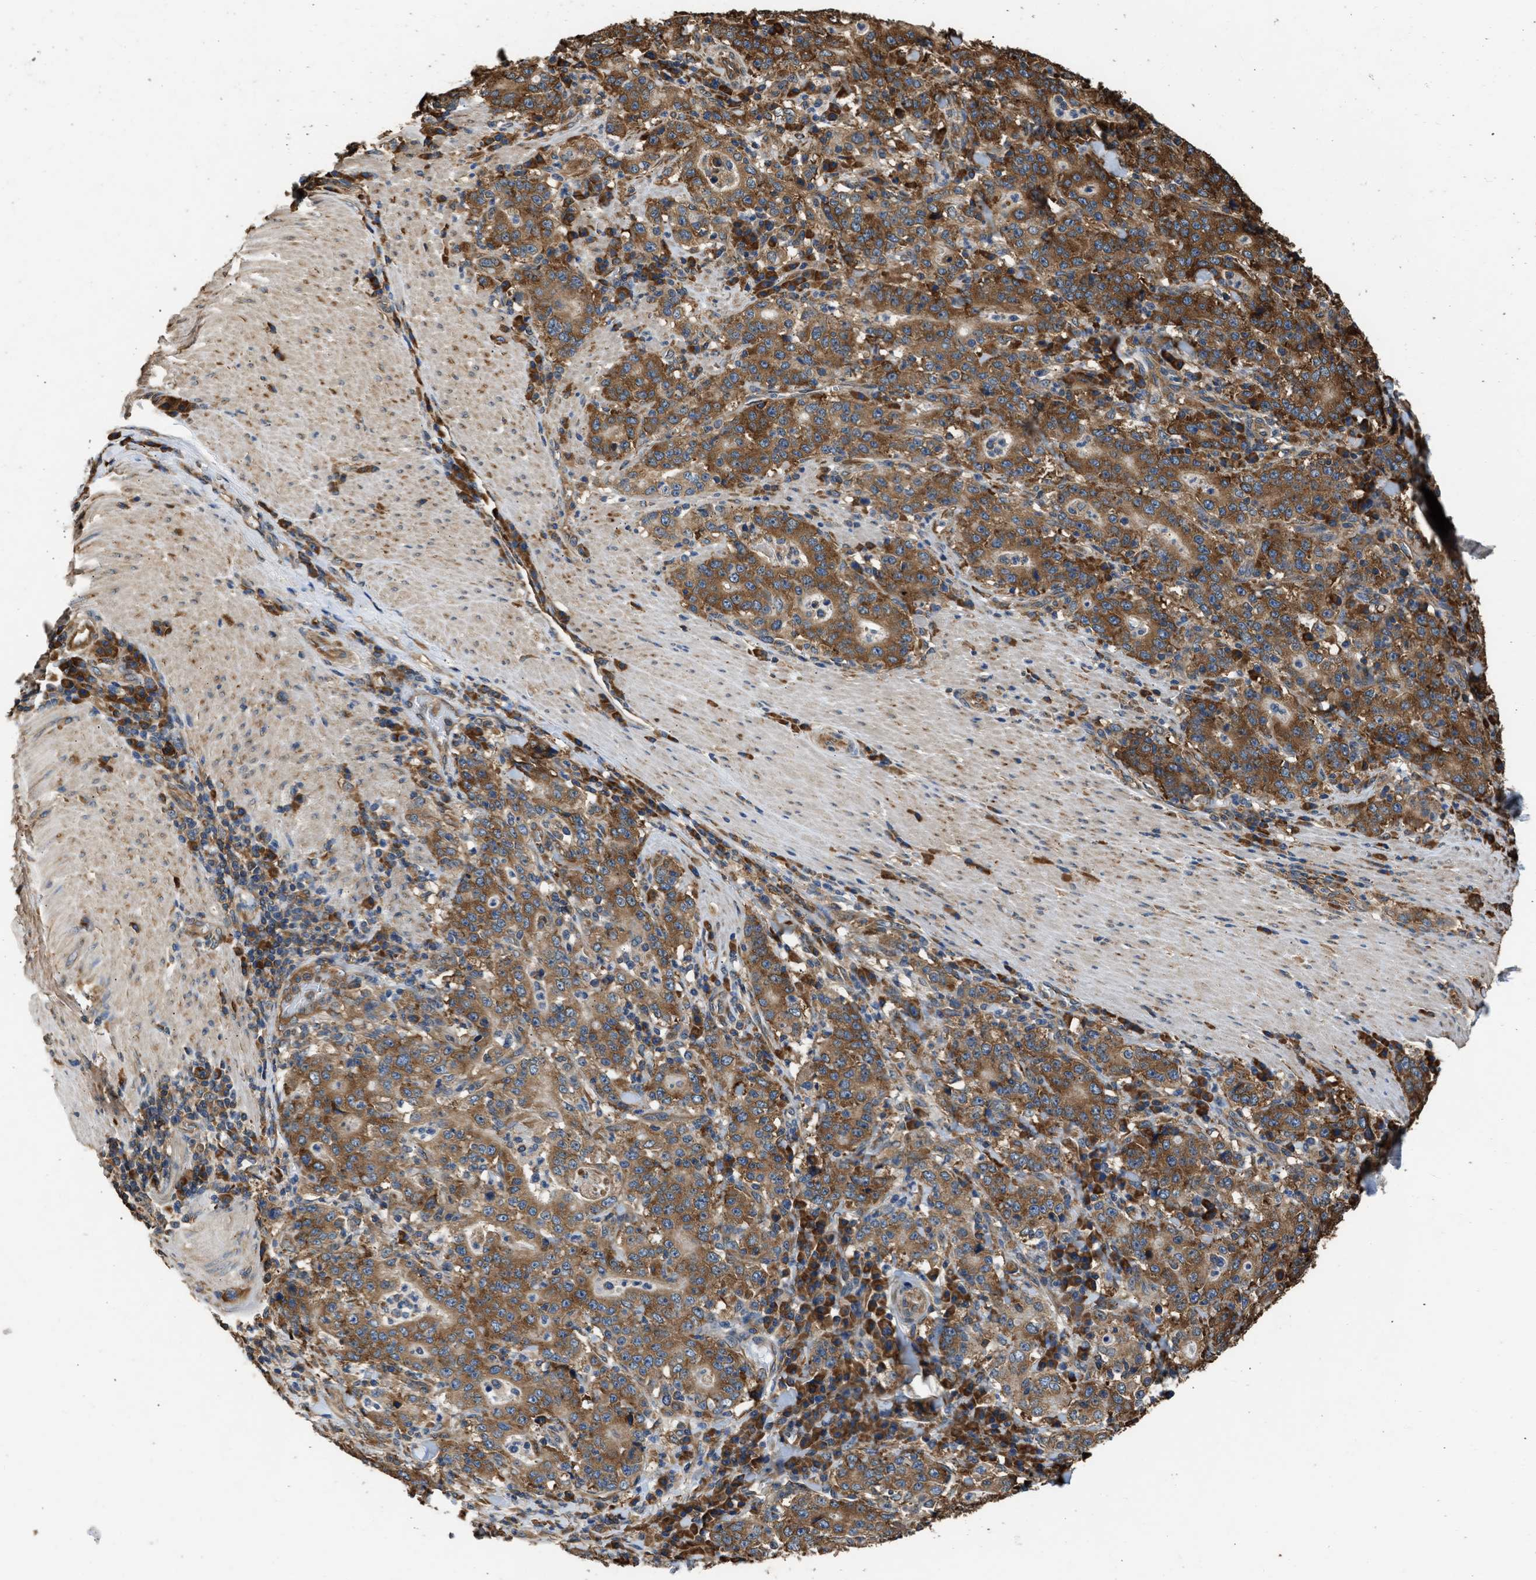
{"staining": {"intensity": "strong", "quantity": ">75%", "location": "cytoplasmic/membranous"}, "tissue": "stomach cancer", "cell_type": "Tumor cells", "image_type": "cancer", "snomed": [{"axis": "morphology", "description": "Normal tissue, NOS"}, {"axis": "morphology", "description": "Adenocarcinoma, NOS"}, {"axis": "topography", "description": "Stomach, upper"}, {"axis": "topography", "description": "Stomach"}], "caption": "This is a micrograph of immunohistochemistry (IHC) staining of adenocarcinoma (stomach), which shows strong expression in the cytoplasmic/membranous of tumor cells.", "gene": "SLC36A4", "patient": {"sex": "male", "age": 59}}